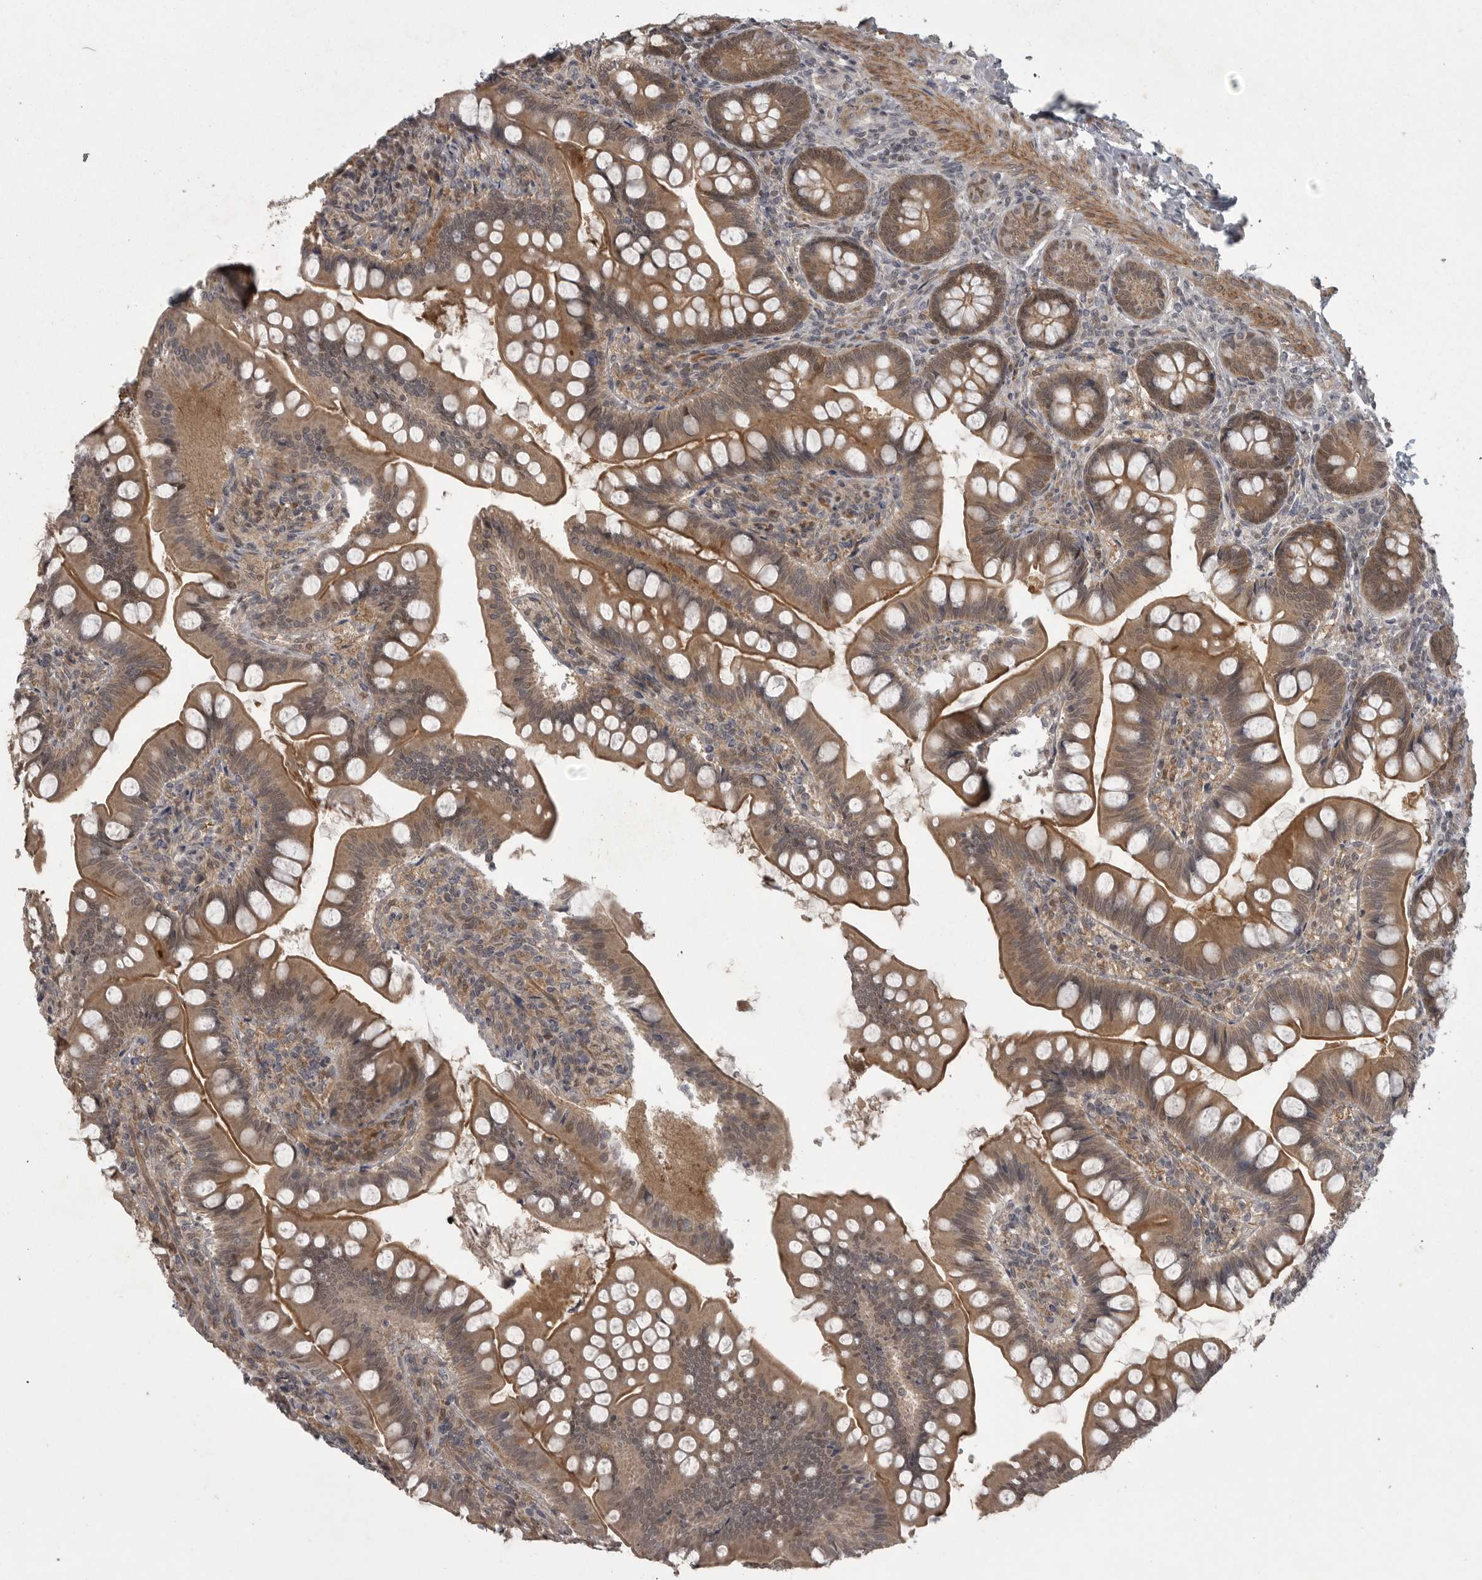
{"staining": {"intensity": "moderate", "quantity": ">75%", "location": "cytoplasmic/membranous"}, "tissue": "small intestine", "cell_type": "Glandular cells", "image_type": "normal", "snomed": [{"axis": "morphology", "description": "Normal tissue, NOS"}, {"axis": "topography", "description": "Small intestine"}], "caption": "The histopathology image exhibits staining of unremarkable small intestine, revealing moderate cytoplasmic/membranous protein expression (brown color) within glandular cells. (brown staining indicates protein expression, while blue staining denotes nuclei).", "gene": "PPP1R9A", "patient": {"sex": "male", "age": 7}}